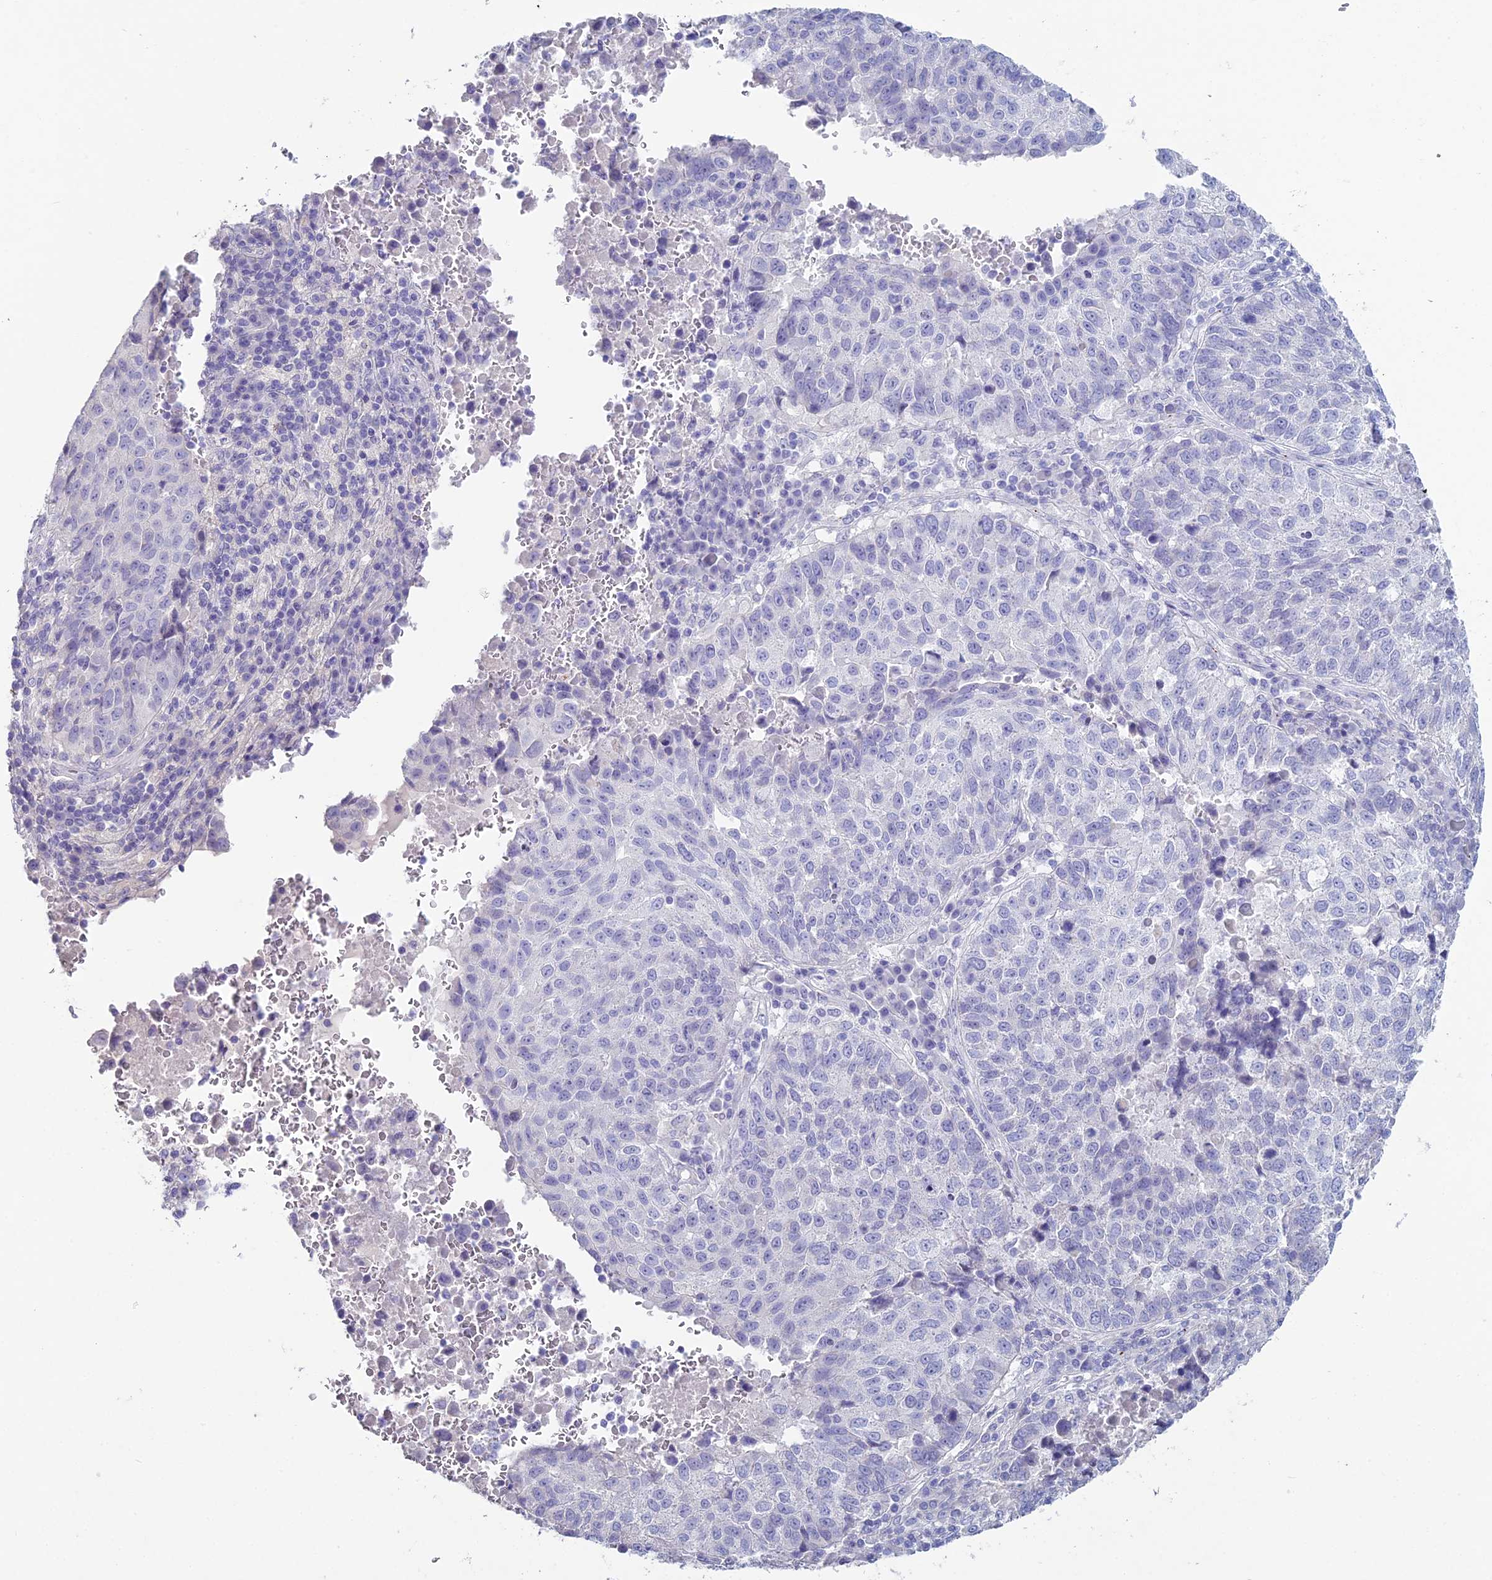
{"staining": {"intensity": "negative", "quantity": "none", "location": "none"}, "tissue": "lung cancer", "cell_type": "Tumor cells", "image_type": "cancer", "snomed": [{"axis": "morphology", "description": "Squamous cell carcinoma, NOS"}, {"axis": "topography", "description": "Lung"}], "caption": "Immunohistochemistry (IHC) micrograph of neoplastic tissue: lung squamous cell carcinoma stained with DAB shows no significant protein staining in tumor cells. (DAB (3,3'-diaminobenzidine) IHC, high magnification).", "gene": "NCAM1", "patient": {"sex": "male", "age": 73}}